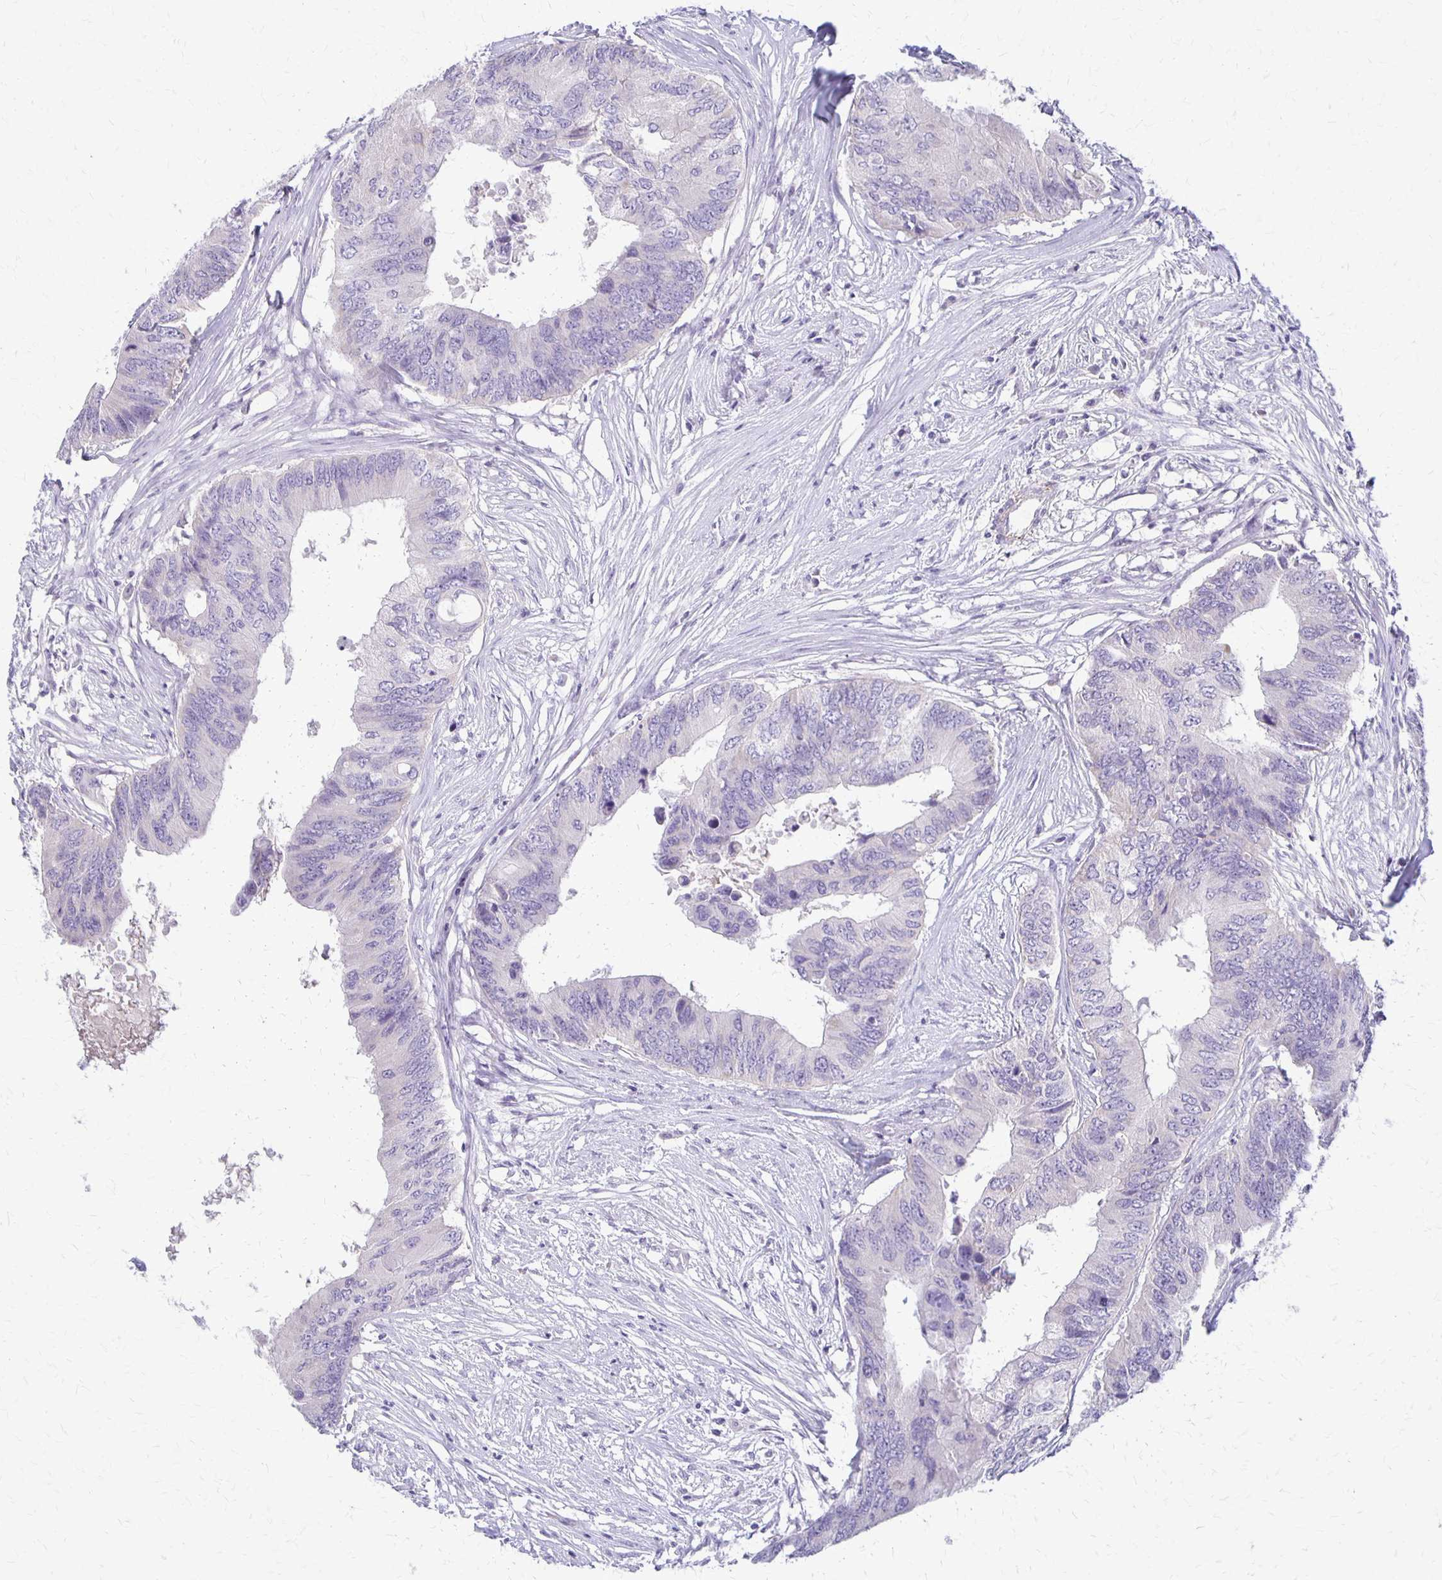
{"staining": {"intensity": "negative", "quantity": "none", "location": "none"}, "tissue": "colorectal cancer", "cell_type": "Tumor cells", "image_type": "cancer", "snomed": [{"axis": "morphology", "description": "Adenocarcinoma, NOS"}, {"axis": "topography", "description": "Colon"}], "caption": "Immunohistochemical staining of colorectal cancer shows no significant expression in tumor cells.", "gene": "RHOC", "patient": {"sex": "male", "age": 71}}